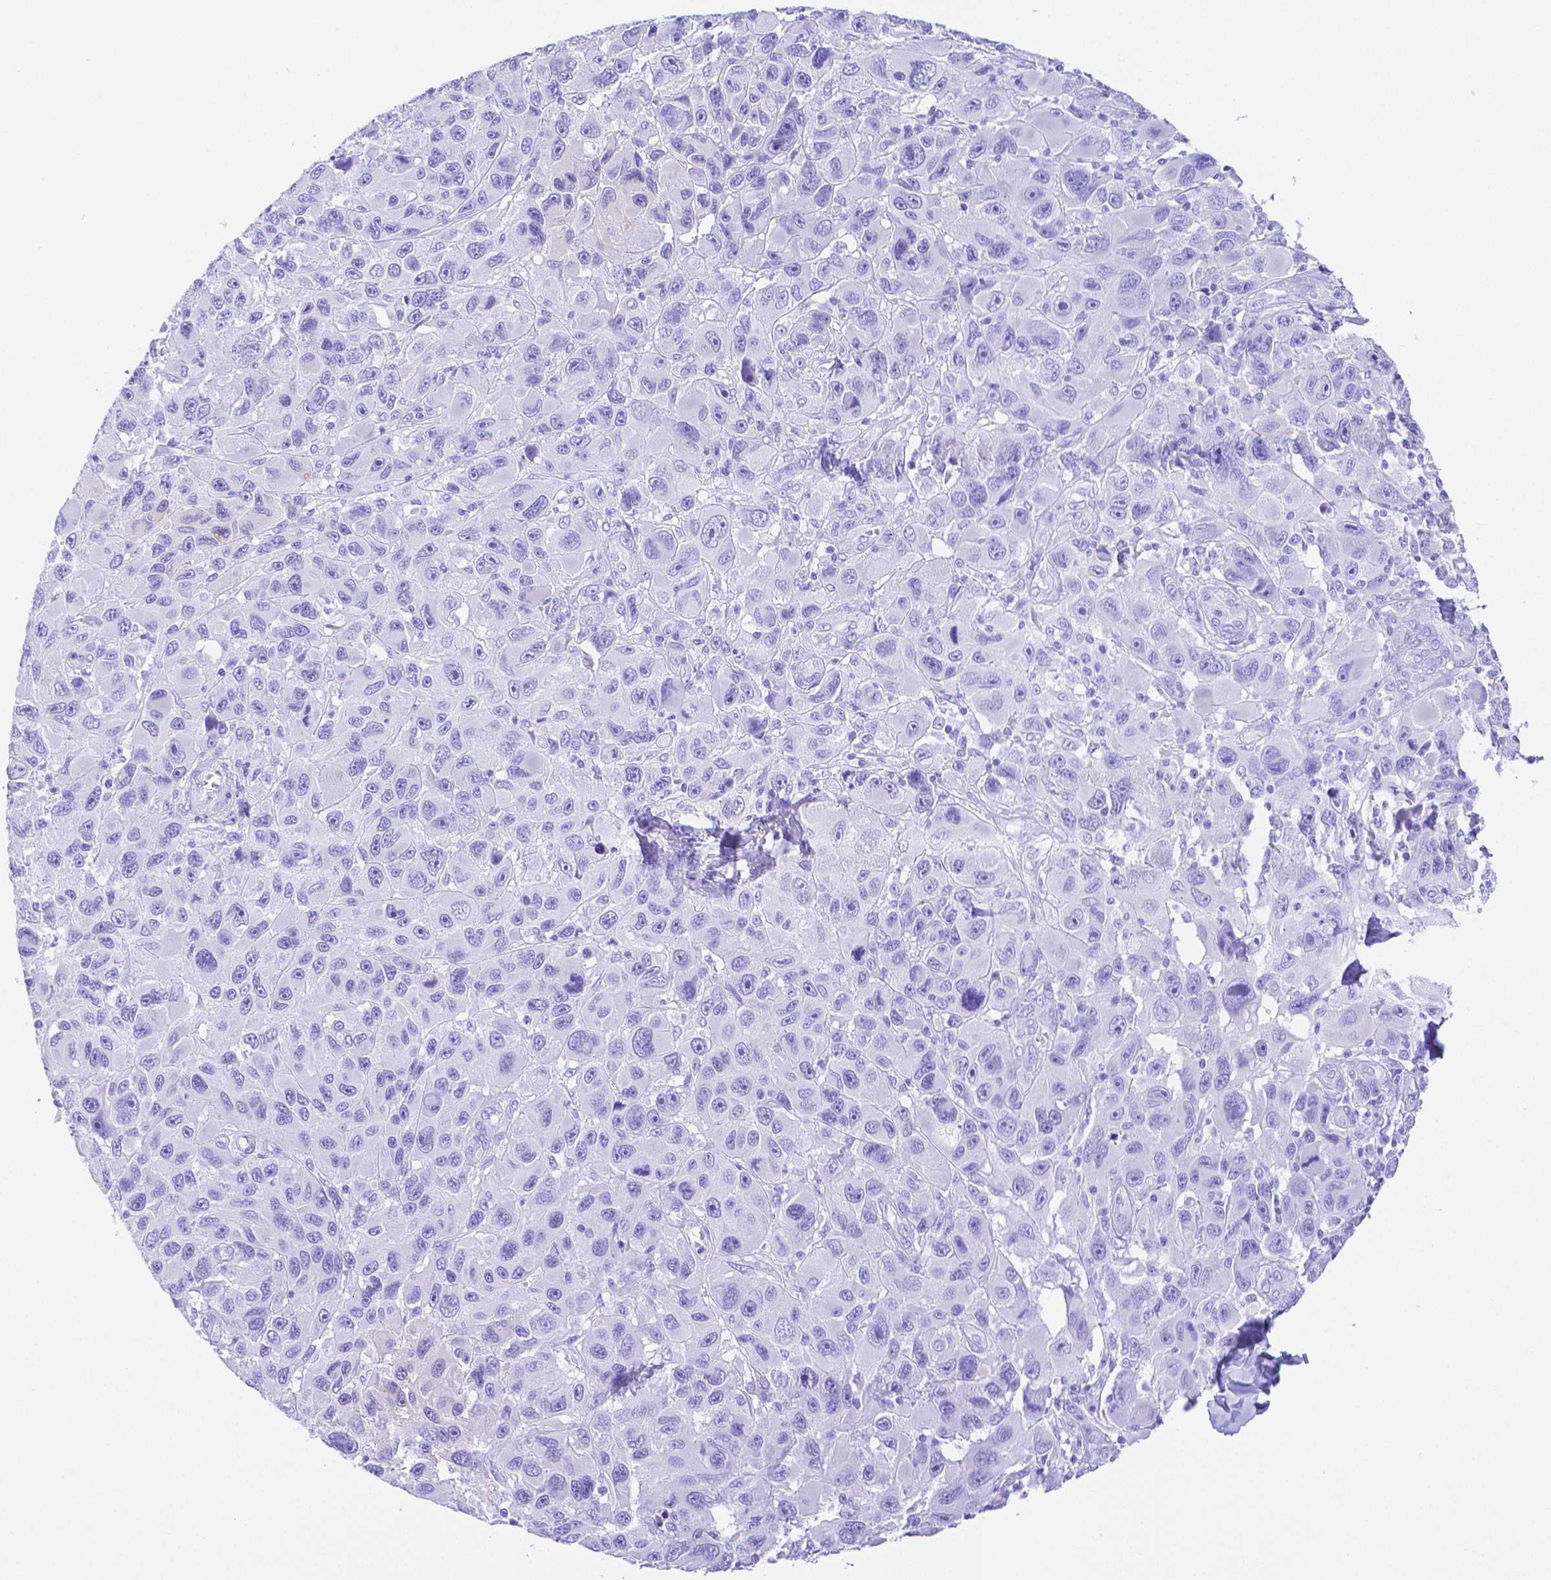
{"staining": {"intensity": "negative", "quantity": "none", "location": "none"}, "tissue": "melanoma", "cell_type": "Tumor cells", "image_type": "cancer", "snomed": [{"axis": "morphology", "description": "Malignant melanoma, NOS"}, {"axis": "topography", "description": "Skin"}], "caption": "Tumor cells show no significant expression in malignant melanoma.", "gene": "SMR3A", "patient": {"sex": "male", "age": 53}}